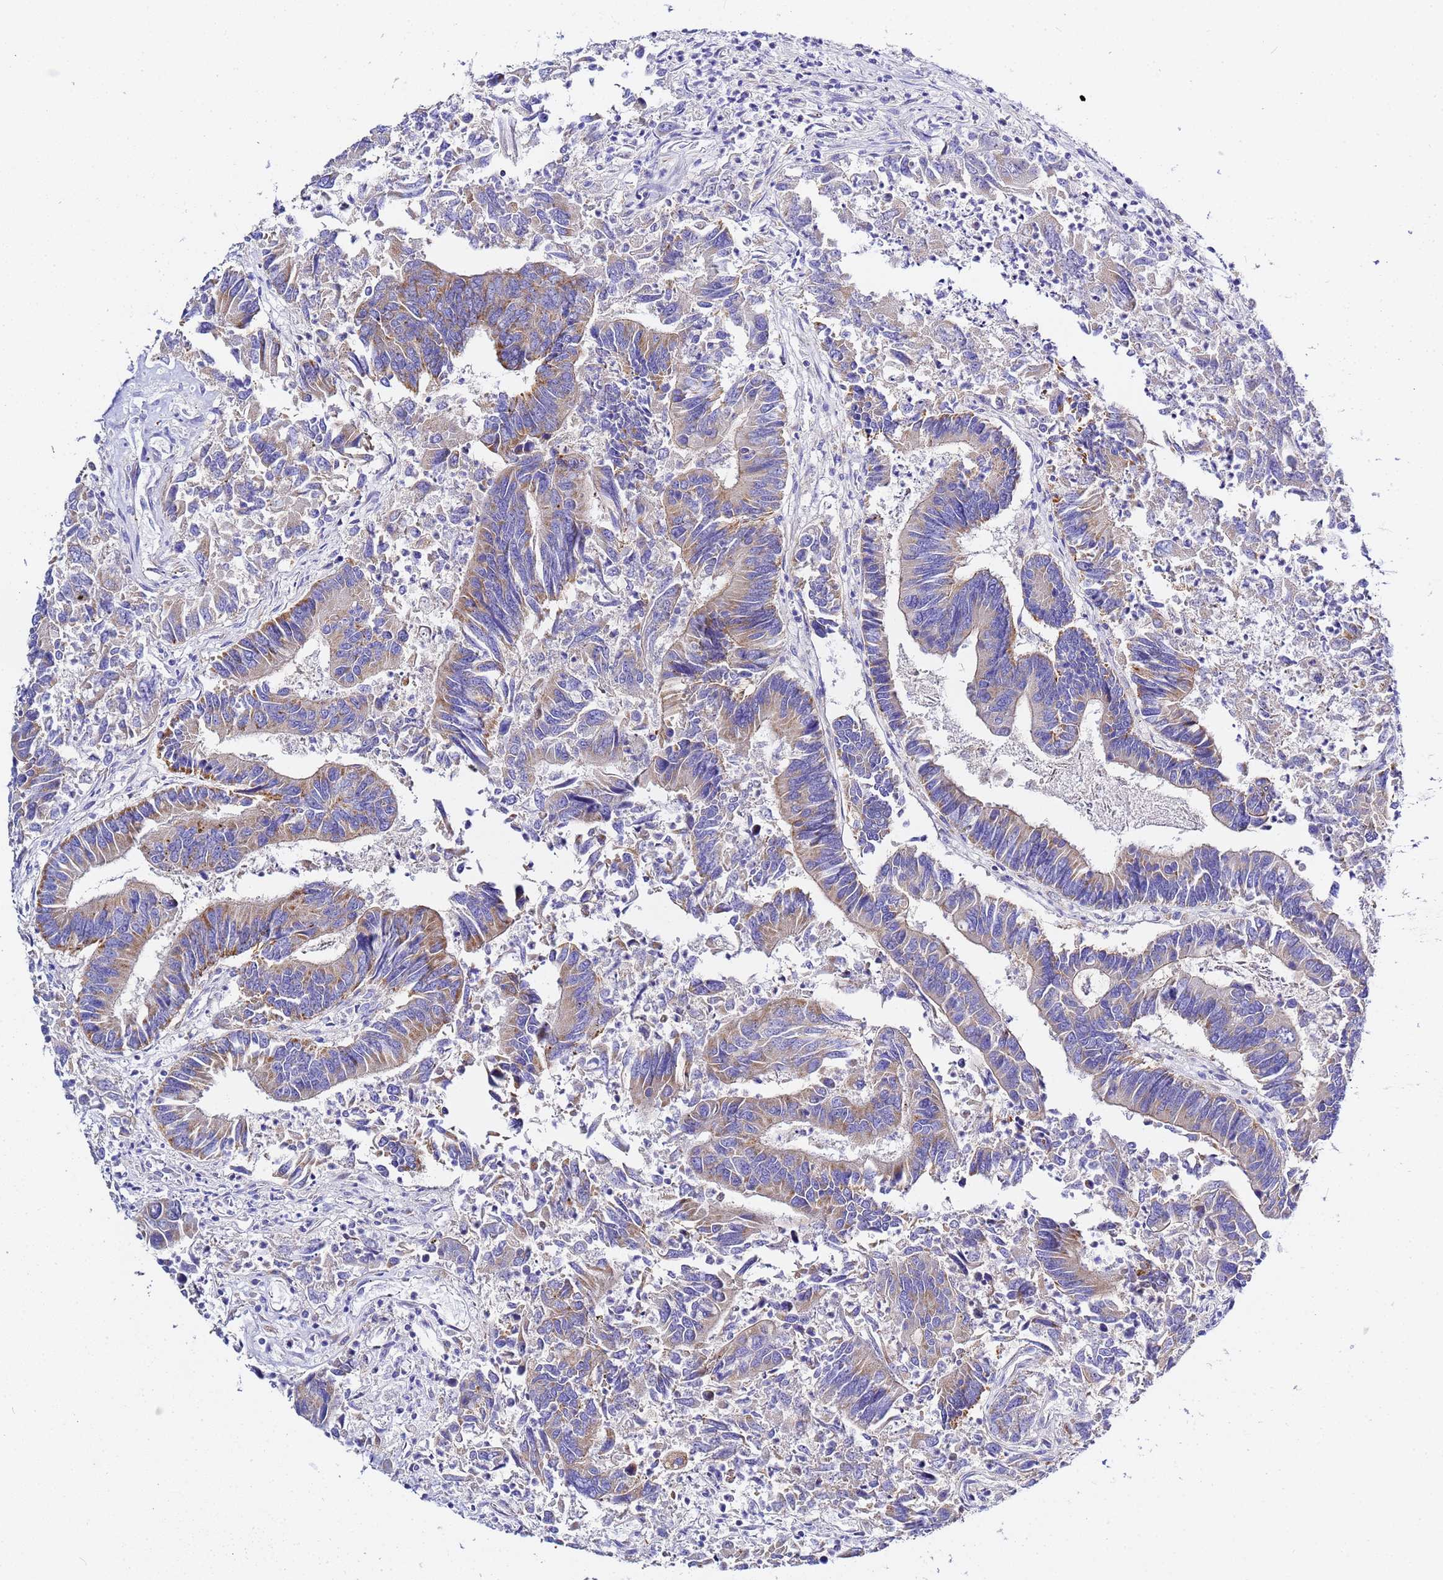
{"staining": {"intensity": "moderate", "quantity": "25%-75%", "location": "cytoplasmic/membranous"}, "tissue": "colorectal cancer", "cell_type": "Tumor cells", "image_type": "cancer", "snomed": [{"axis": "morphology", "description": "Adenocarcinoma, NOS"}, {"axis": "topography", "description": "Colon"}], "caption": "DAB immunohistochemical staining of colorectal cancer (adenocarcinoma) exhibits moderate cytoplasmic/membranous protein positivity in approximately 25%-75% of tumor cells. (Stains: DAB (3,3'-diaminobenzidine) in brown, nuclei in blue, Microscopy: brightfield microscopy at high magnification).", "gene": "VTI1B", "patient": {"sex": "female", "age": 67}}